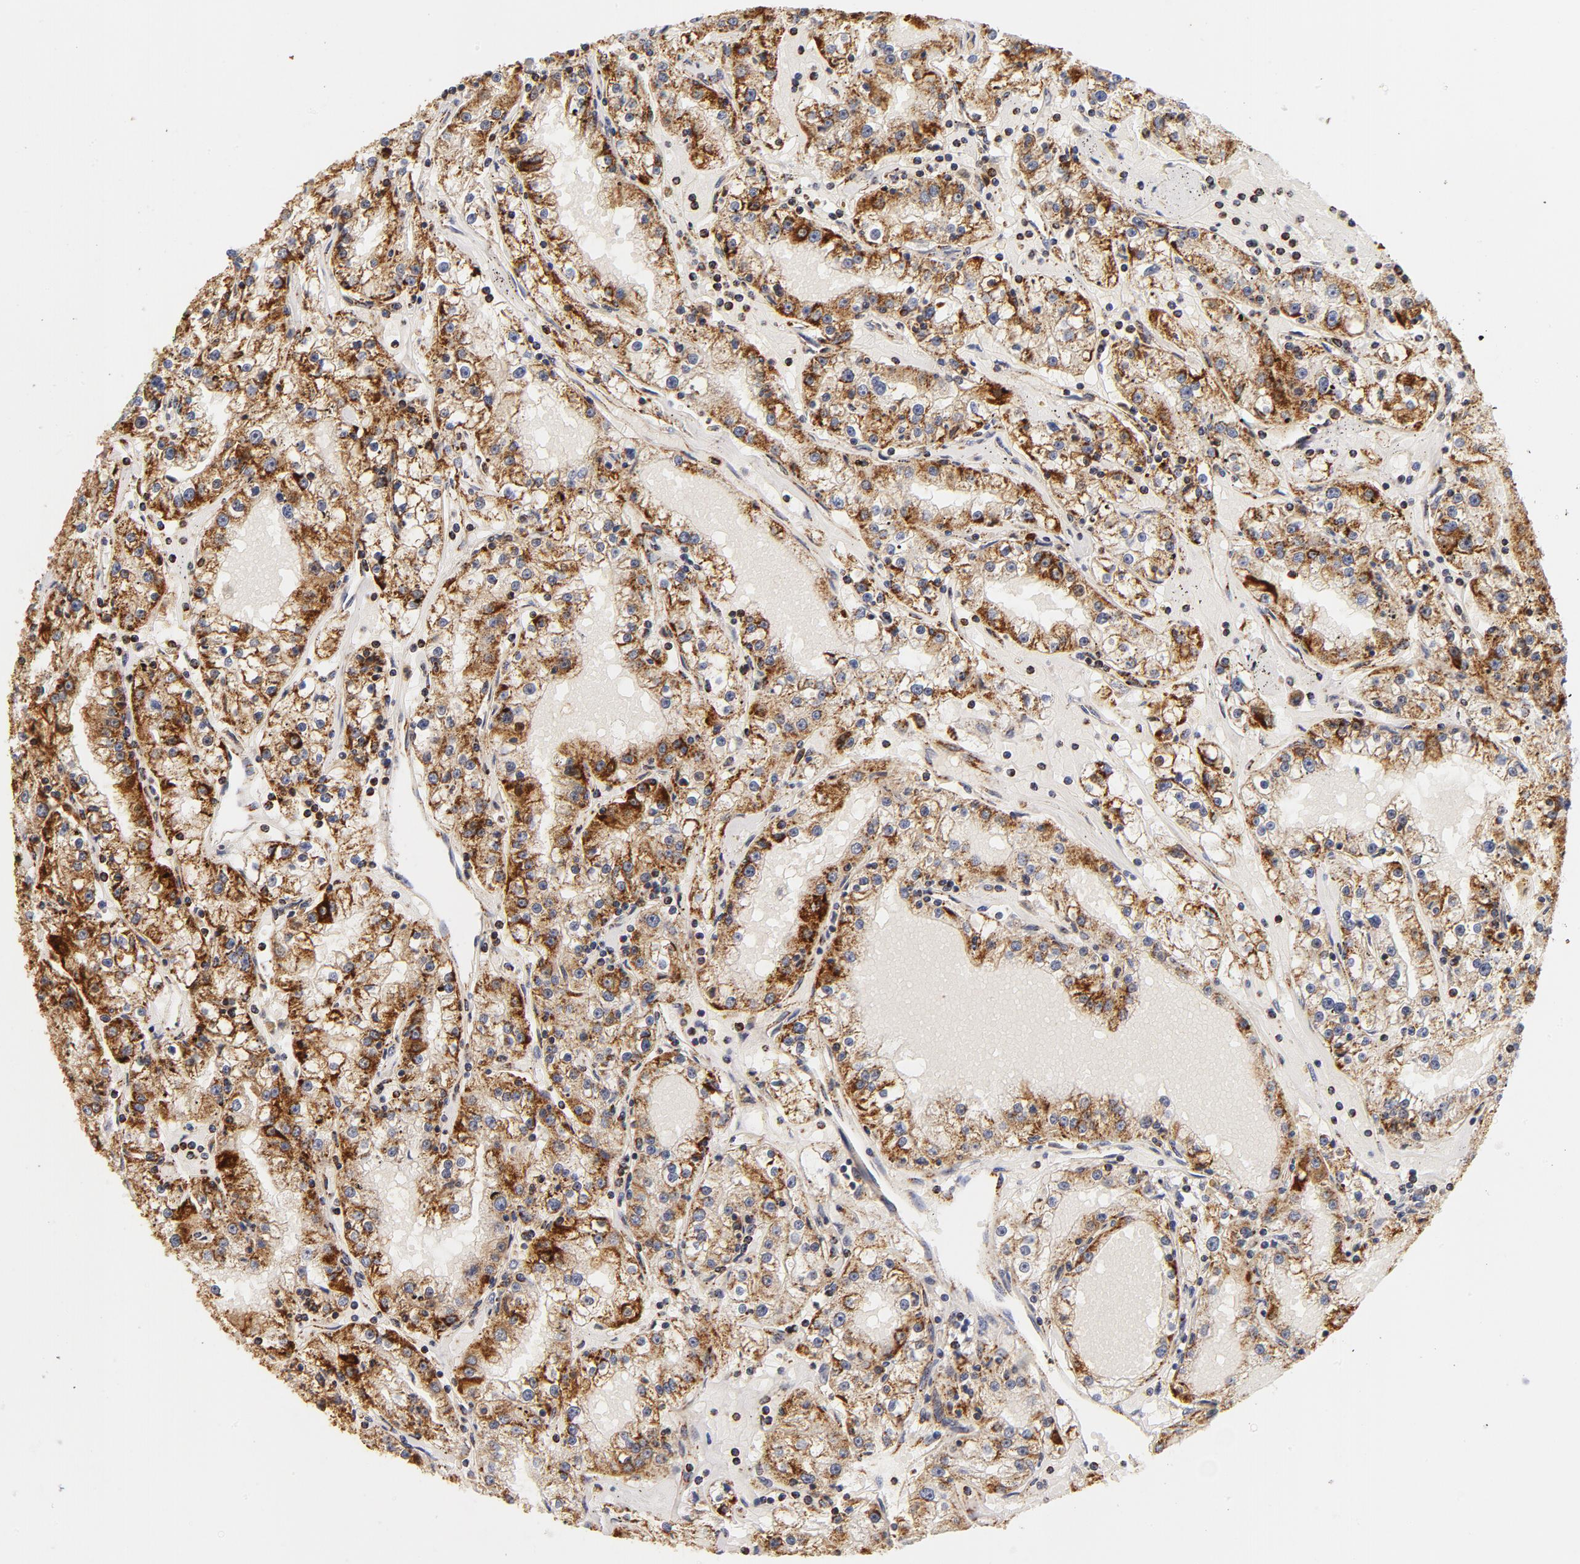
{"staining": {"intensity": "strong", "quantity": ">75%", "location": "cytoplasmic/membranous"}, "tissue": "renal cancer", "cell_type": "Tumor cells", "image_type": "cancer", "snomed": [{"axis": "morphology", "description": "Adenocarcinoma, NOS"}, {"axis": "topography", "description": "Kidney"}], "caption": "Immunohistochemical staining of human renal cancer demonstrates high levels of strong cytoplasmic/membranous expression in about >75% of tumor cells. (IHC, brightfield microscopy, high magnification).", "gene": "ECHS1", "patient": {"sex": "male", "age": 56}}